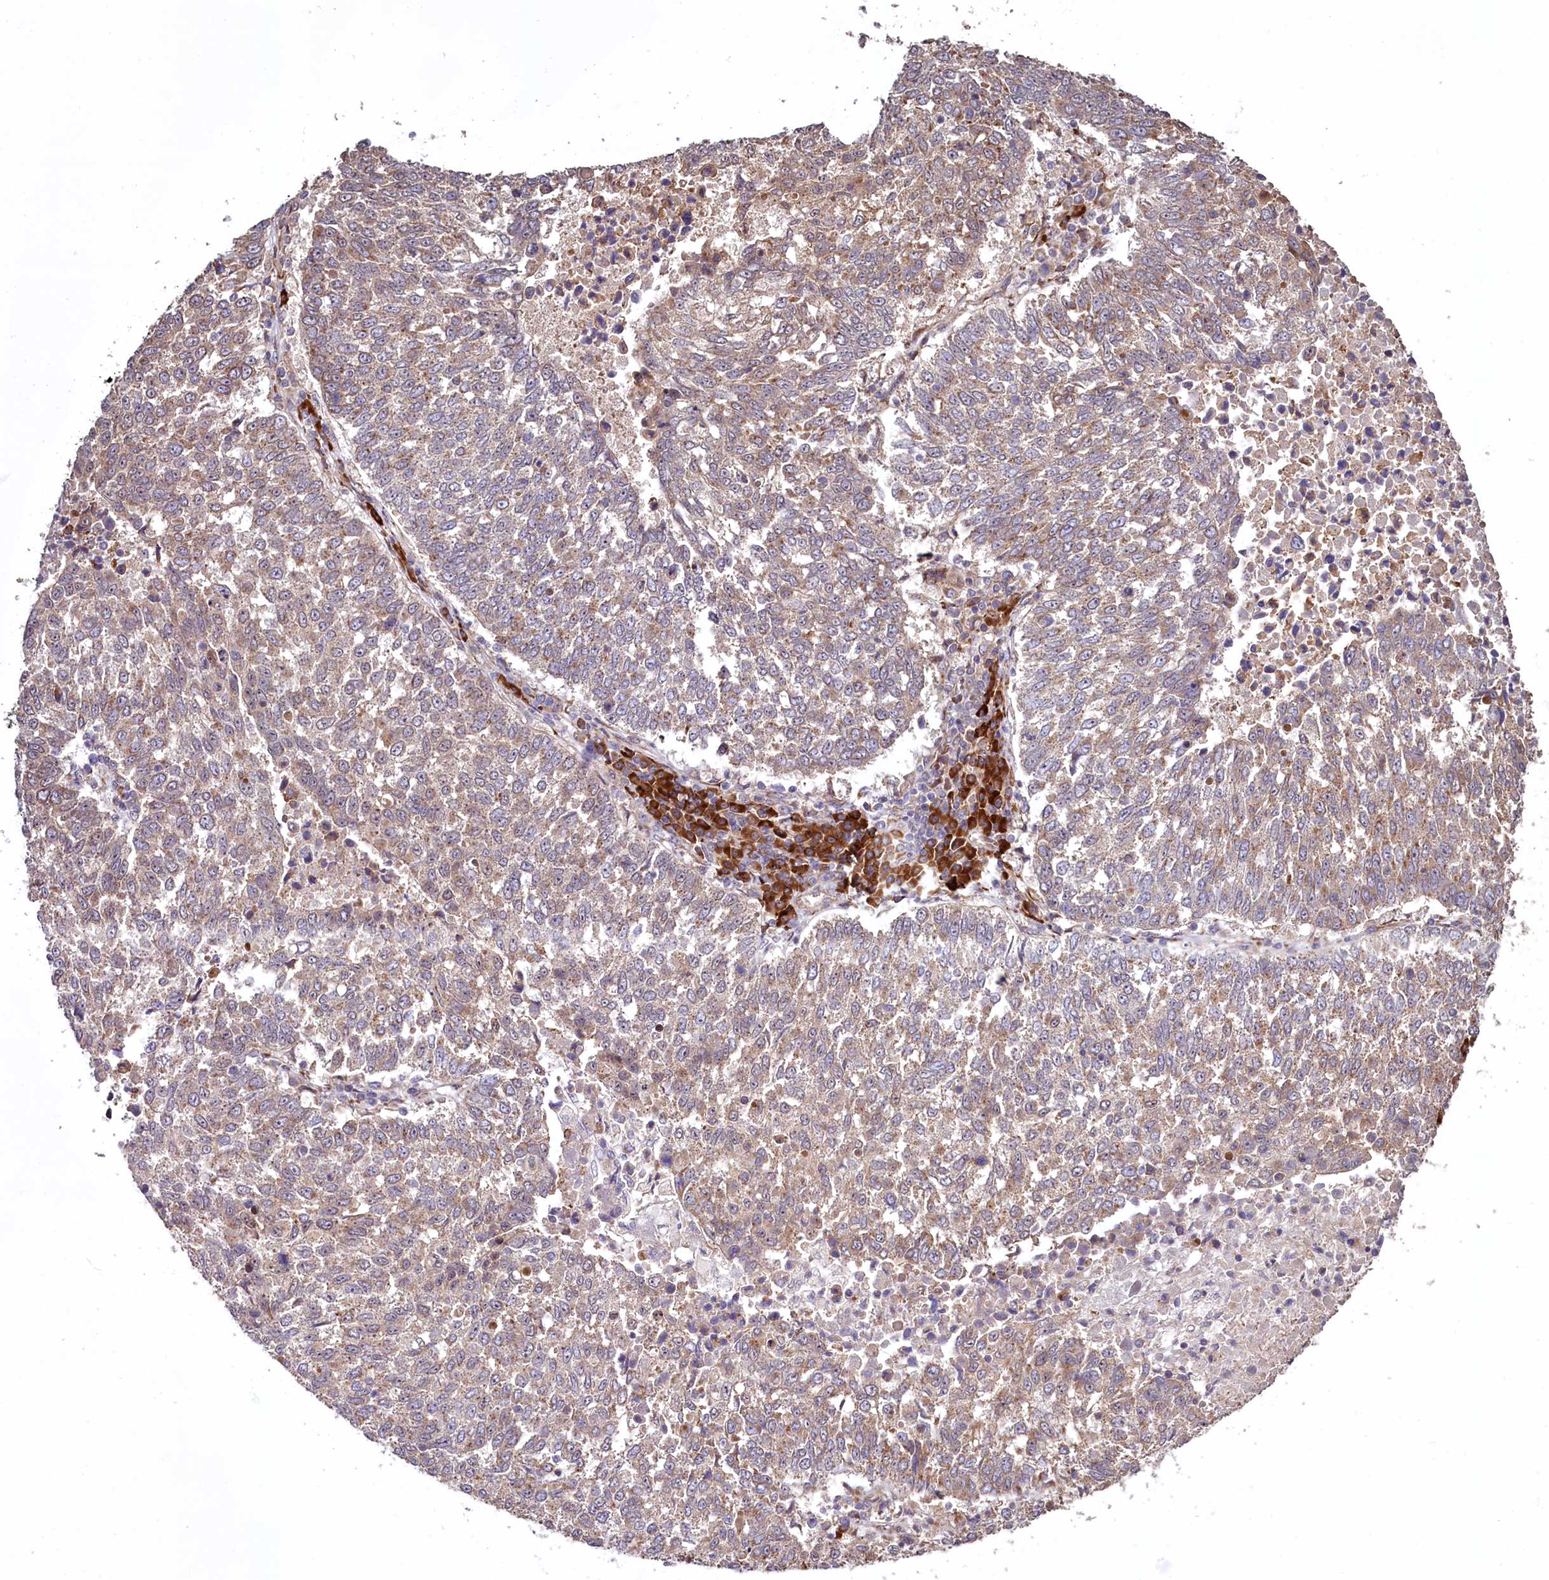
{"staining": {"intensity": "weak", "quantity": ">75%", "location": "cytoplasmic/membranous"}, "tissue": "lung cancer", "cell_type": "Tumor cells", "image_type": "cancer", "snomed": [{"axis": "morphology", "description": "Squamous cell carcinoma, NOS"}, {"axis": "topography", "description": "Lung"}], "caption": "A photomicrograph showing weak cytoplasmic/membranous staining in about >75% of tumor cells in lung squamous cell carcinoma, as visualized by brown immunohistochemical staining.", "gene": "C5orf15", "patient": {"sex": "male", "age": 73}}